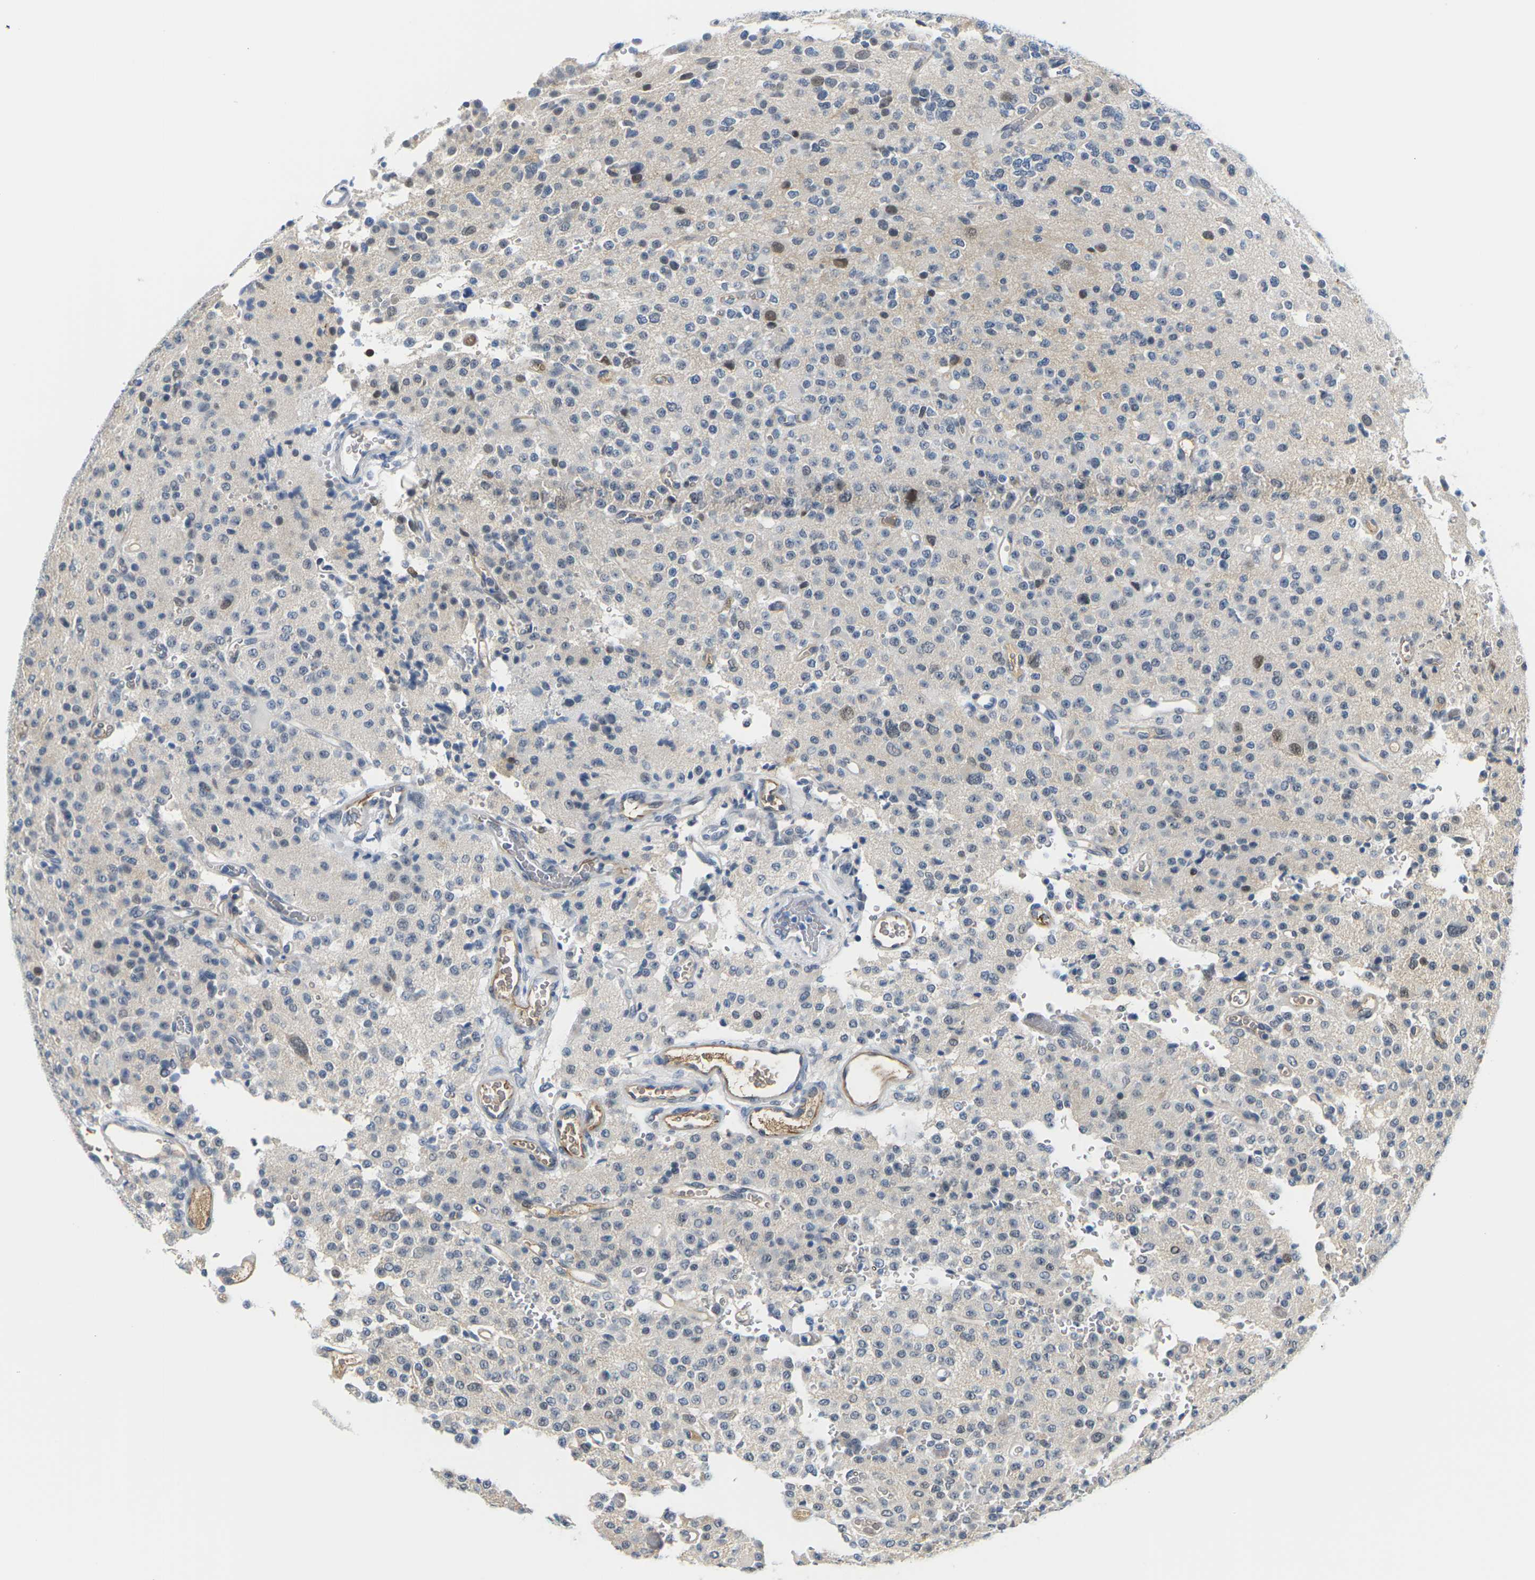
{"staining": {"intensity": "moderate", "quantity": "<25%", "location": "nuclear"}, "tissue": "glioma", "cell_type": "Tumor cells", "image_type": "cancer", "snomed": [{"axis": "morphology", "description": "Glioma, malignant, Low grade"}, {"axis": "topography", "description": "Brain"}], "caption": "Malignant low-grade glioma stained with a brown dye displays moderate nuclear positive staining in approximately <25% of tumor cells.", "gene": "PKP2", "patient": {"sex": "male", "age": 38}}